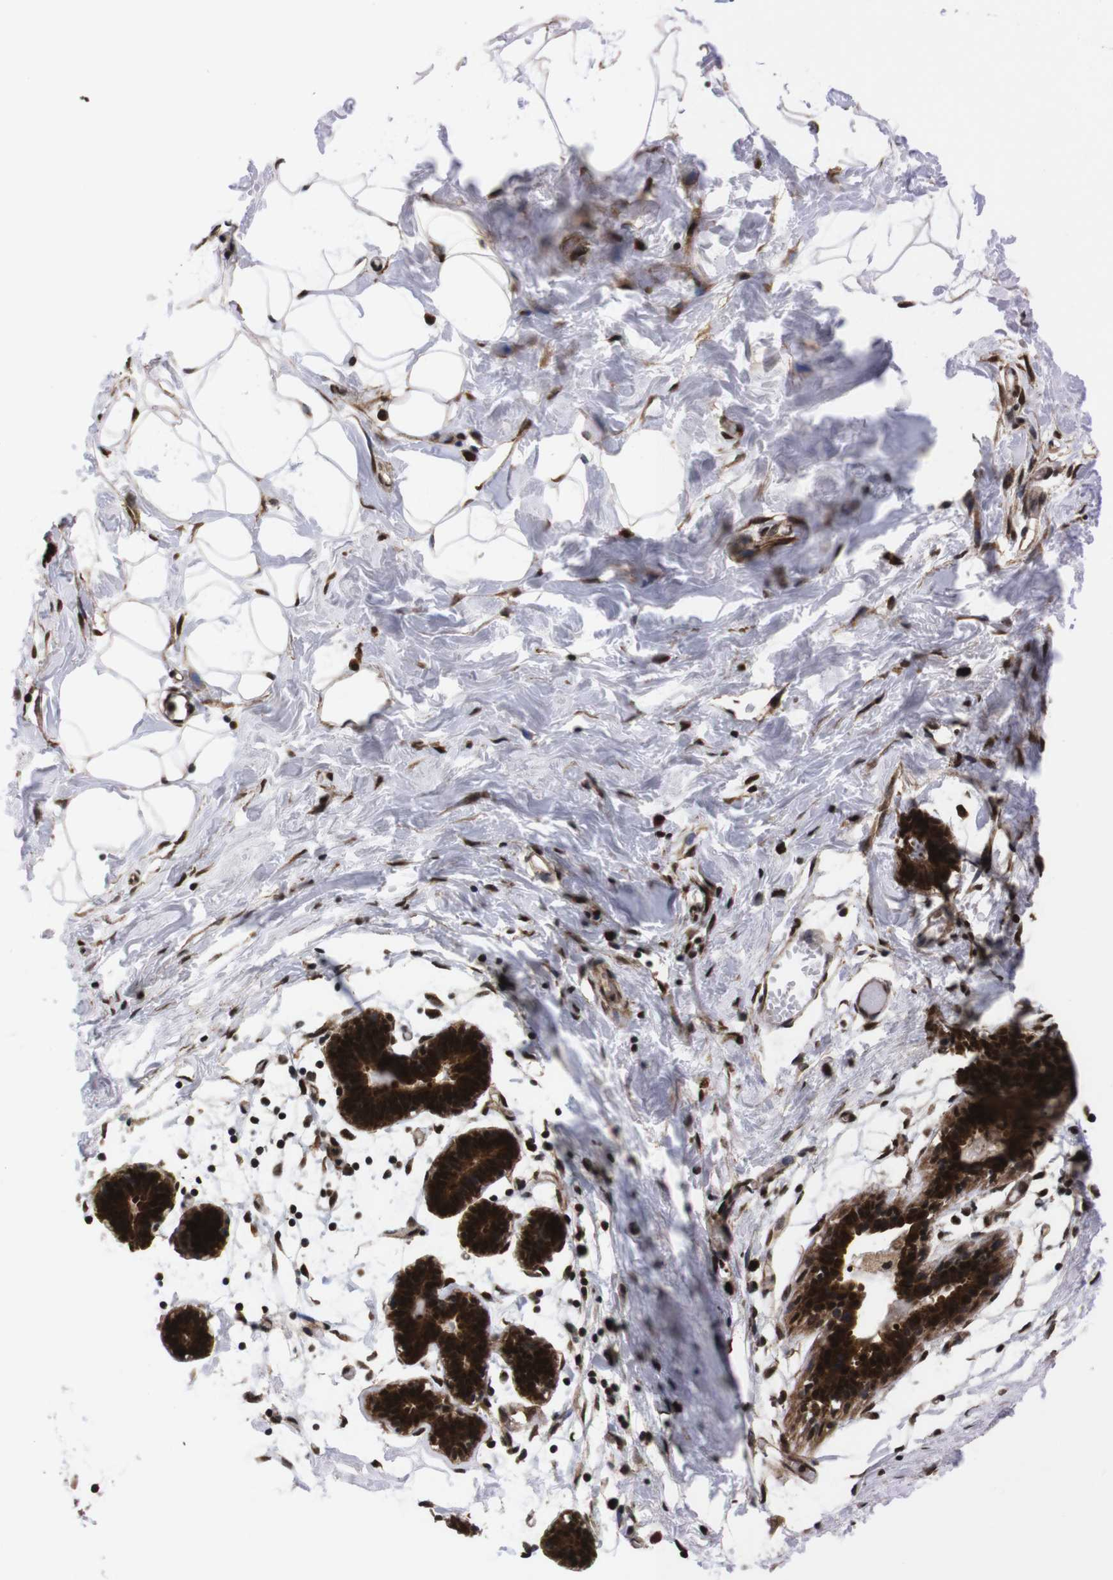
{"staining": {"intensity": "strong", "quantity": ">75%", "location": "cytoplasmic/membranous,nuclear"}, "tissue": "breast", "cell_type": "Adipocytes", "image_type": "normal", "snomed": [{"axis": "morphology", "description": "Normal tissue, NOS"}, {"axis": "topography", "description": "Breast"}], "caption": "A high amount of strong cytoplasmic/membranous,nuclear positivity is identified in approximately >75% of adipocytes in unremarkable breast.", "gene": "UBQLN2", "patient": {"sex": "female", "age": 27}}